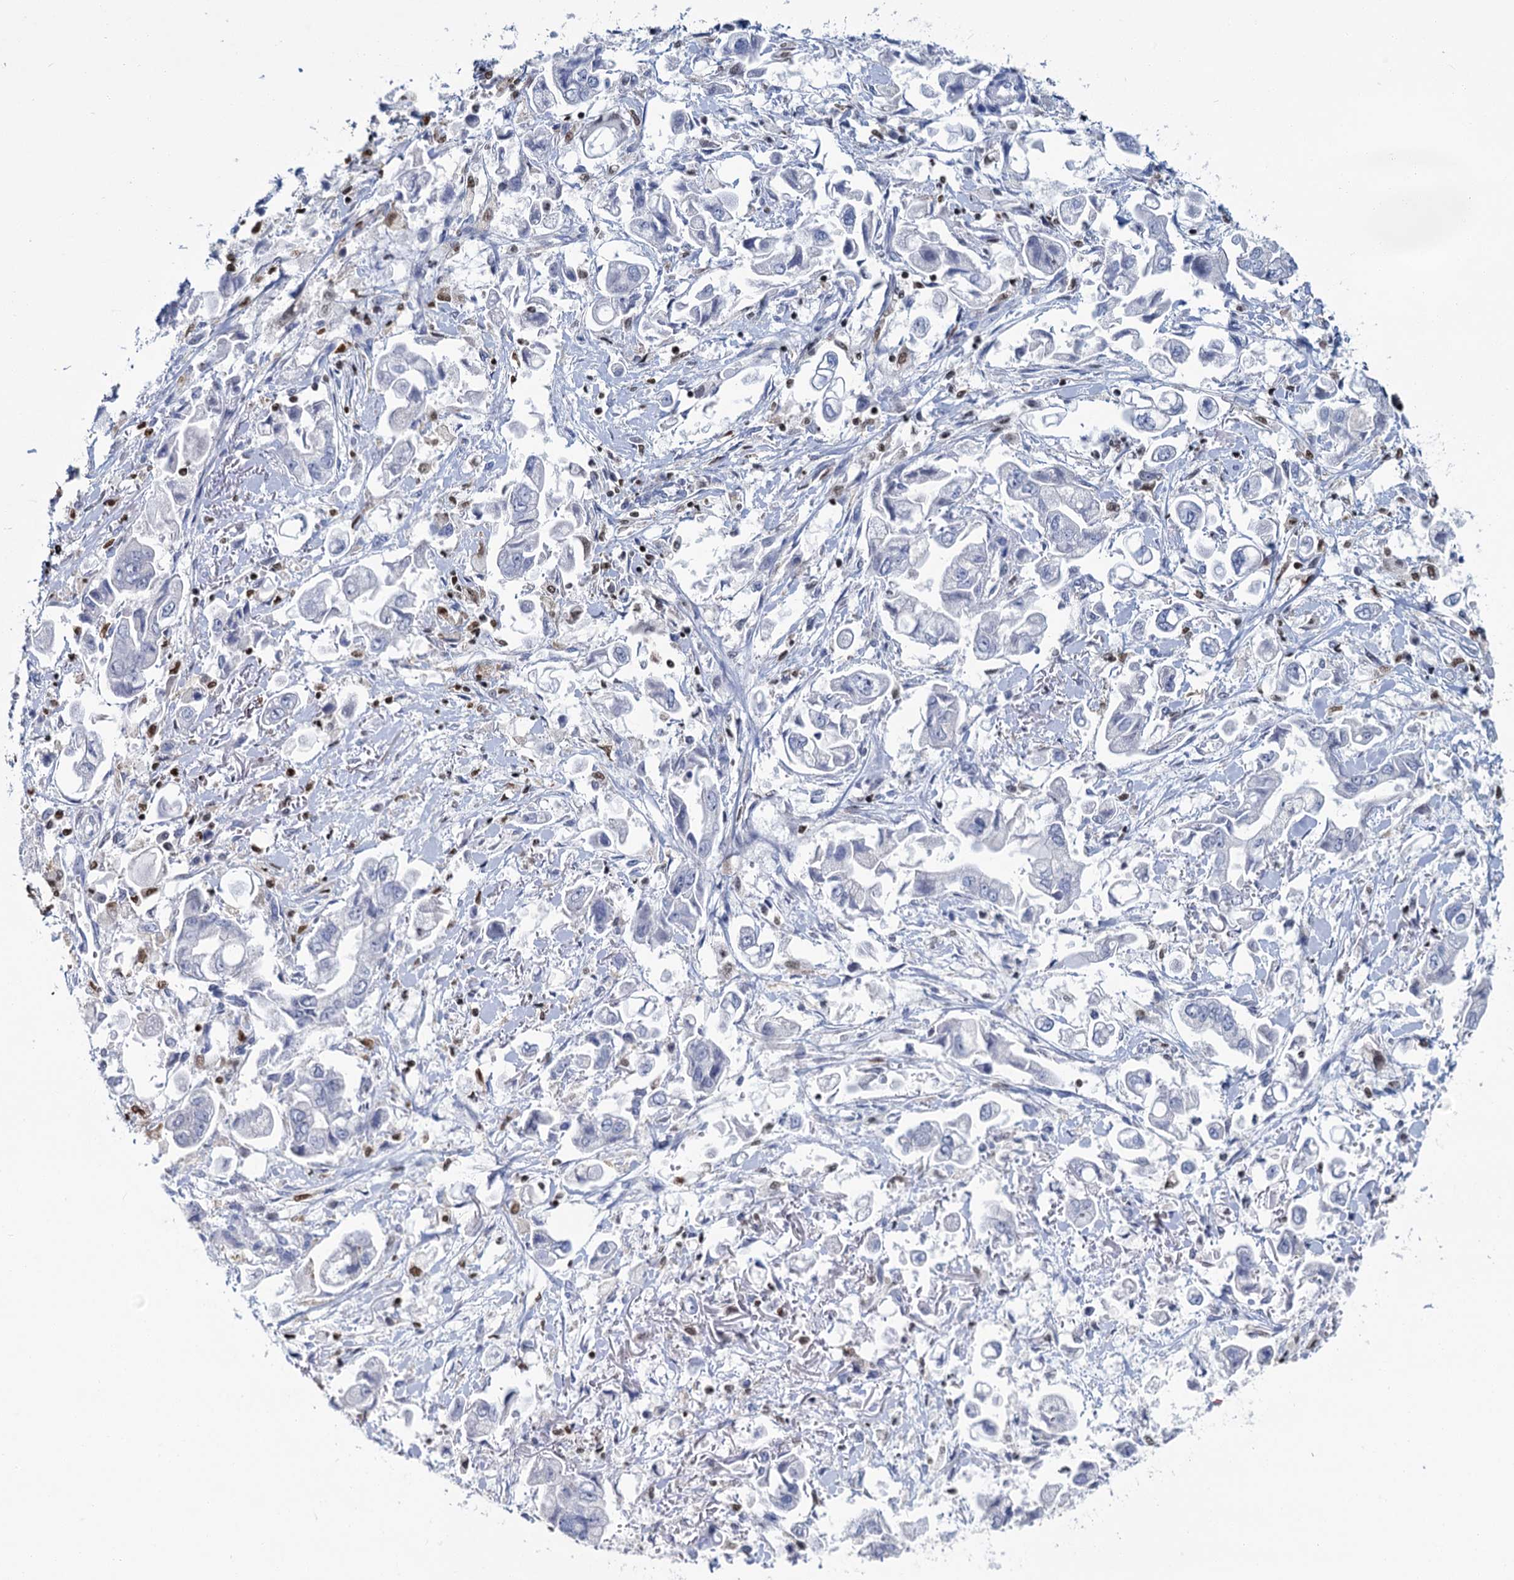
{"staining": {"intensity": "negative", "quantity": "none", "location": "none"}, "tissue": "stomach cancer", "cell_type": "Tumor cells", "image_type": "cancer", "snomed": [{"axis": "morphology", "description": "Adenocarcinoma, NOS"}, {"axis": "topography", "description": "Stomach"}], "caption": "The immunohistochemistry photomicrograph has no significant expression in tumor cells of stomach adenocarcinoma tissue.", "gene": "CELF2", "patient": {"sex": "male", "age": 62}}